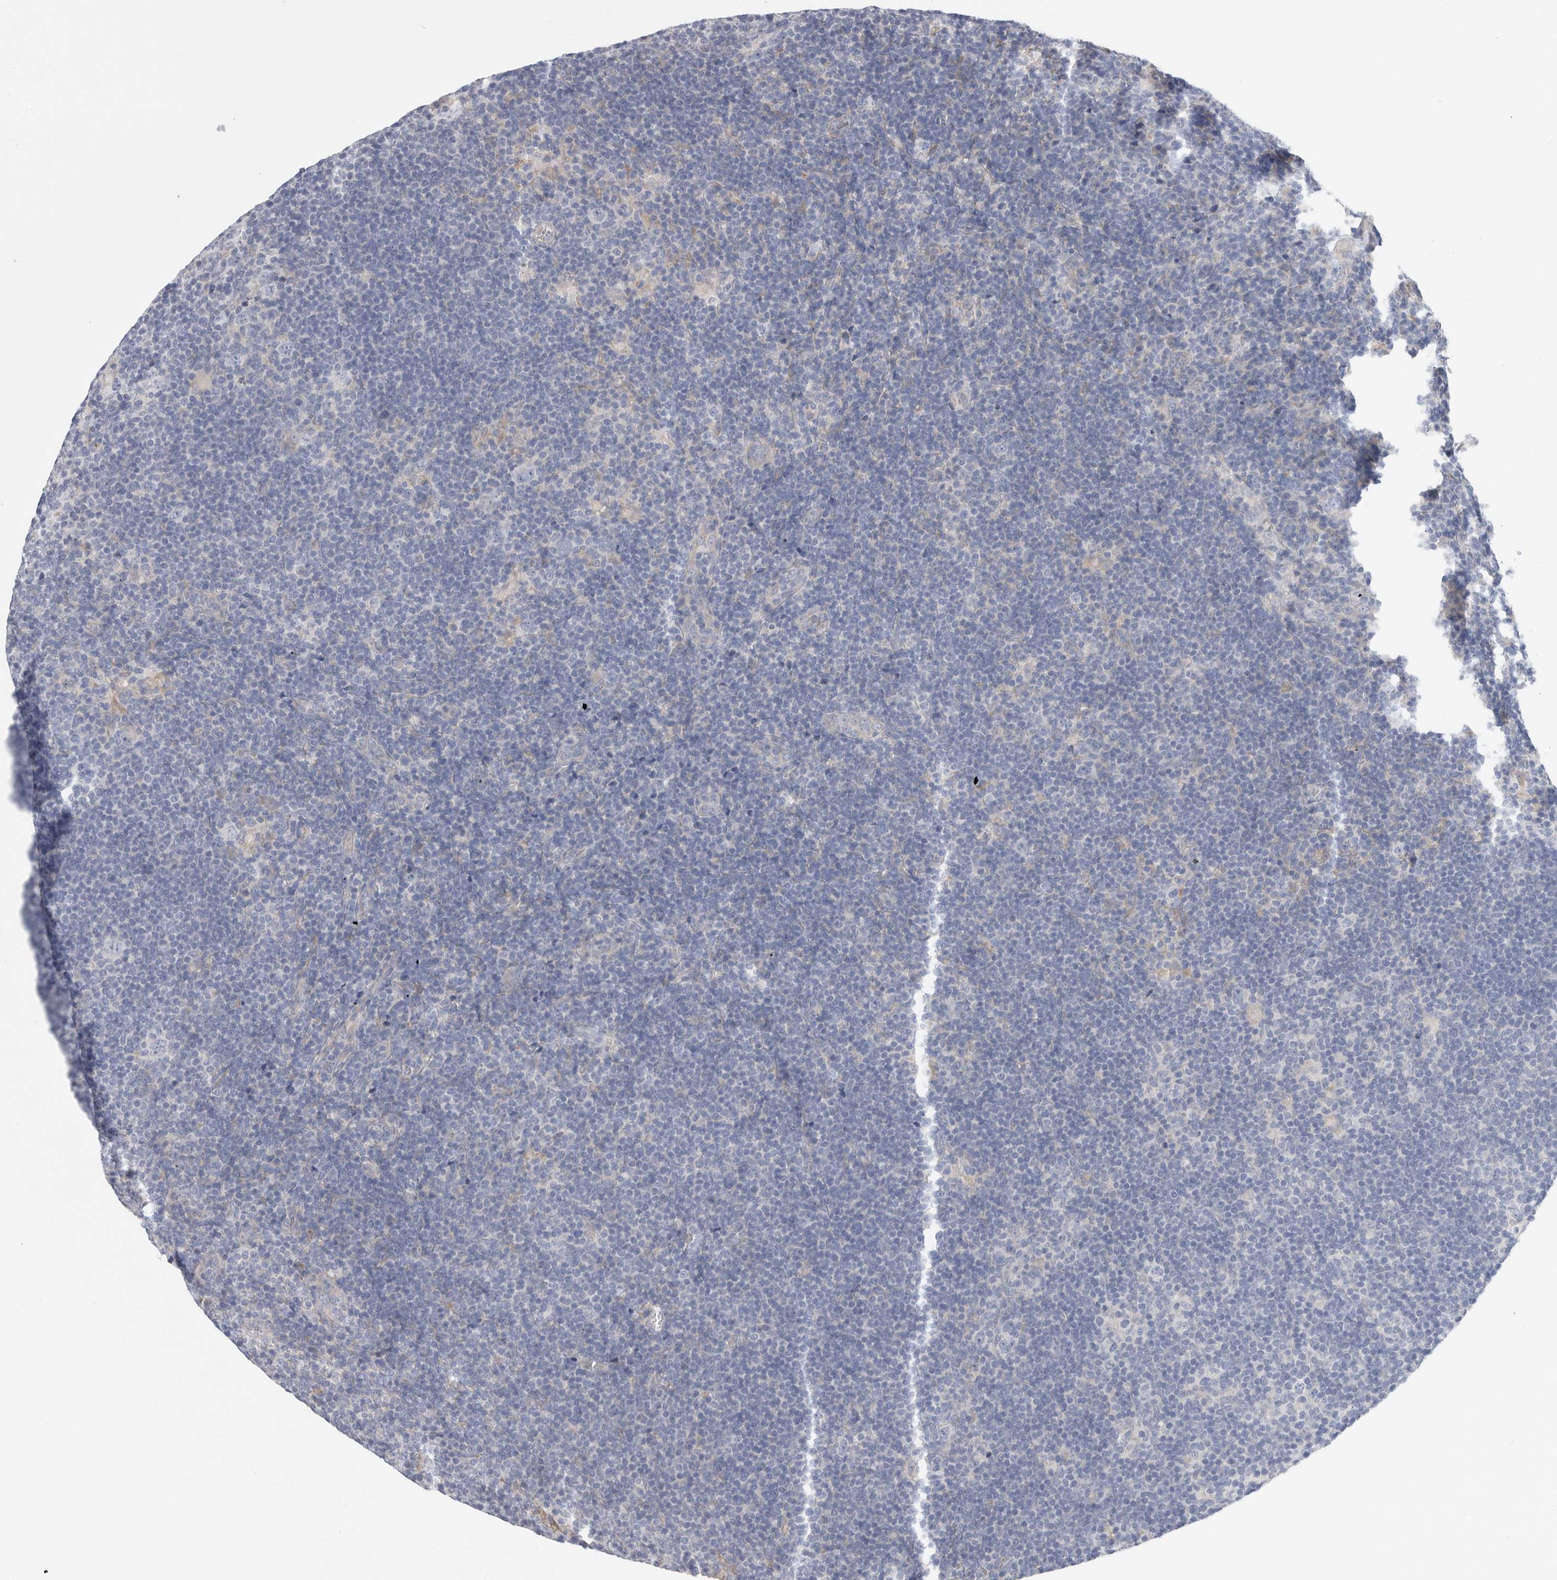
{"staining": {"intensity": "negative", "quantity": "none", "location": "none"}, "tissue": "lymphoma", "cell_type": "Tumor cells", "image_type": "cancer", "snomed": [{"axis": "morphology", "description": "Hodgkin's disease, NOS"}, {"axis": "topography", "description": "Lymph node"}], "caption": "This is an IHC micrograph of human Hodgkin's disease. There is no staining in tumor cells.", "gene": "CAMK2B", "patient": {"sex": "female", "age": 57}}